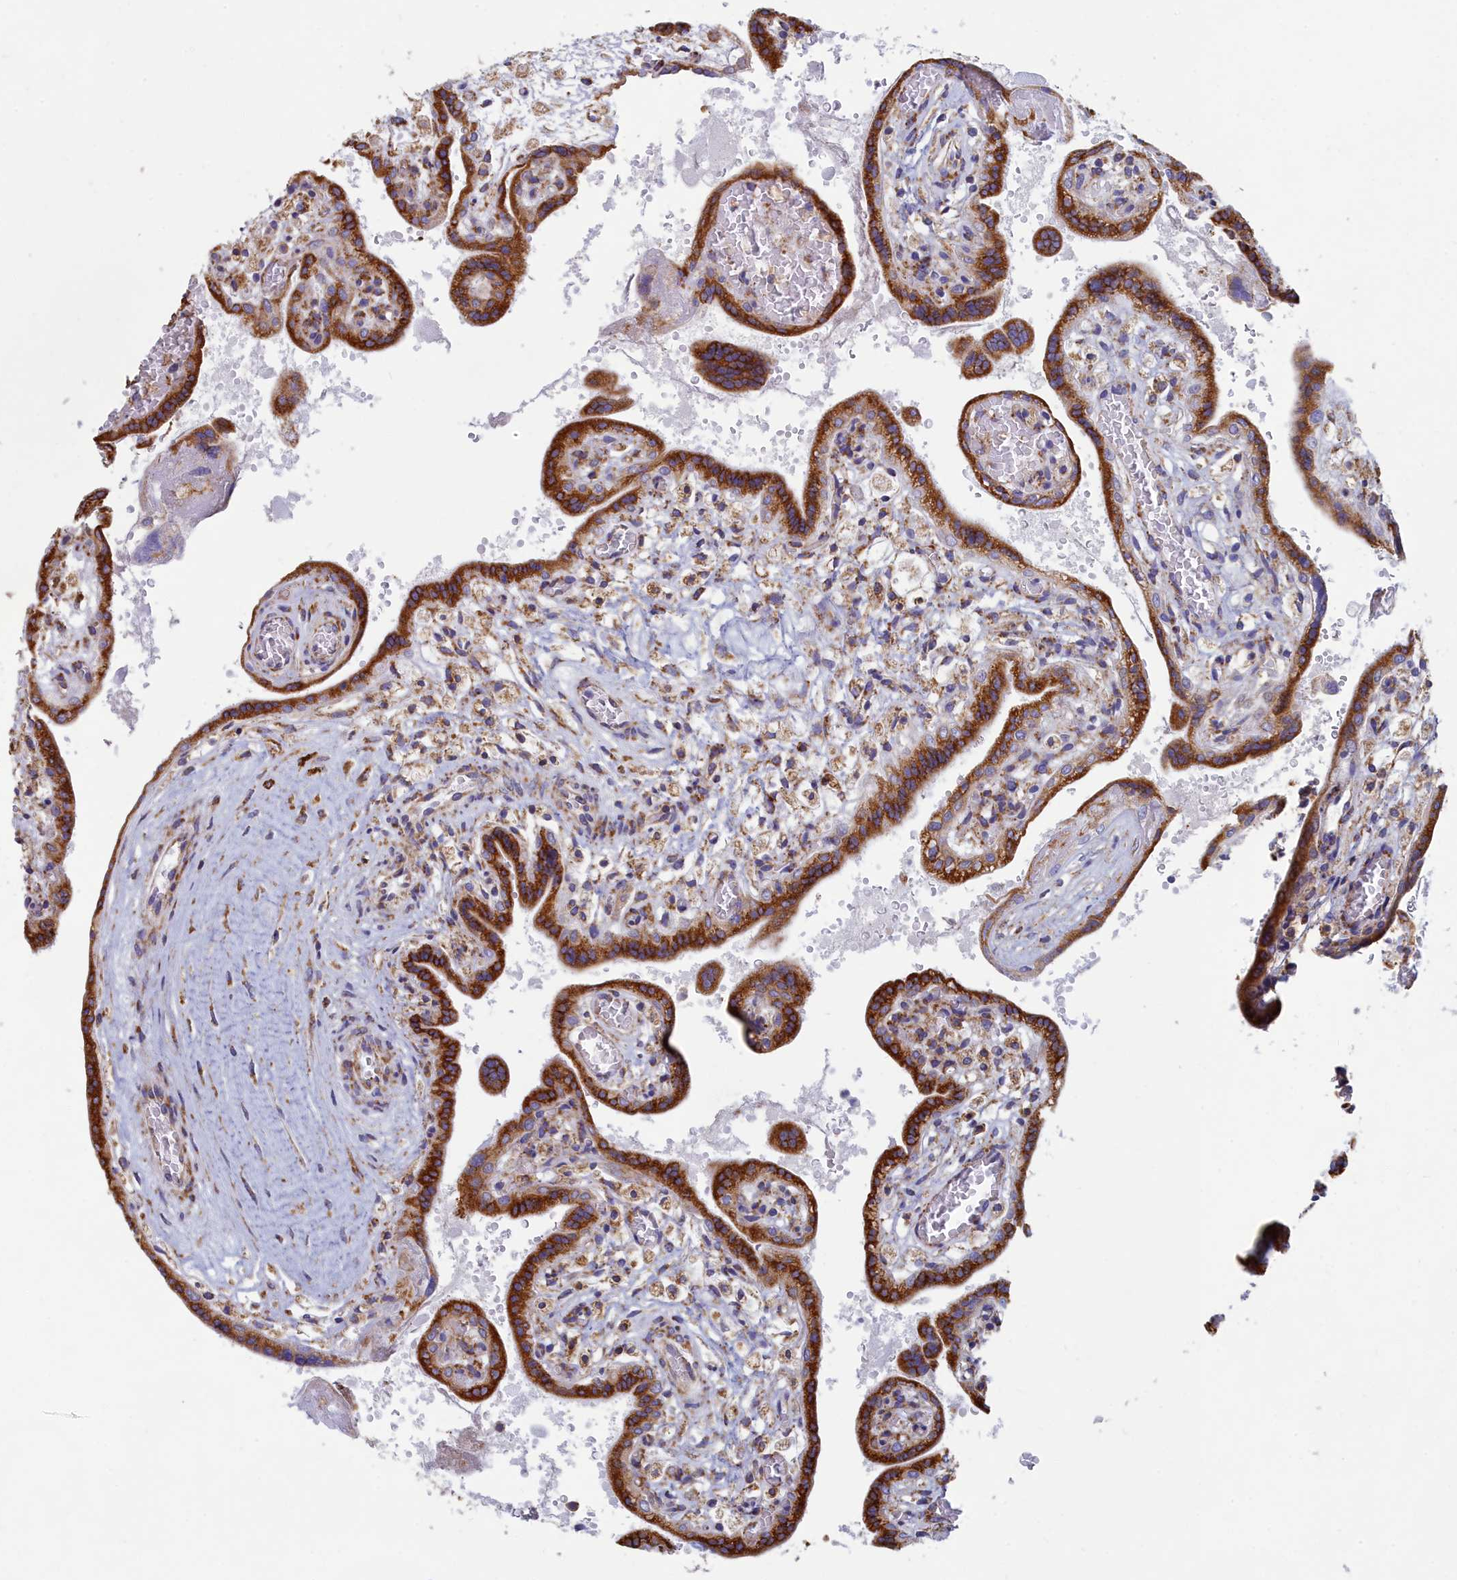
{"staining": {"intensity": "strong", "quantity": ">75%", "location": "cytoplasmic/membranous"}, "tissue": "placenta", "cell_type": "Decidual cells", "image_type": "normal", "snomed": [{"axis": "morphology", "description": "Normal tissue, NOS"}, {"axis": "topography", "description": "Placenta"}], "caption": "Immunohistochemistry photomicrograph of normal human placenta stained for a protein (brown), which shows high levels of strong cytoplasmic/membranous positivity in approximately >75% of decidual cells.", "gene": "WDR35", "patient": {"sex": "female", "age": 37}}